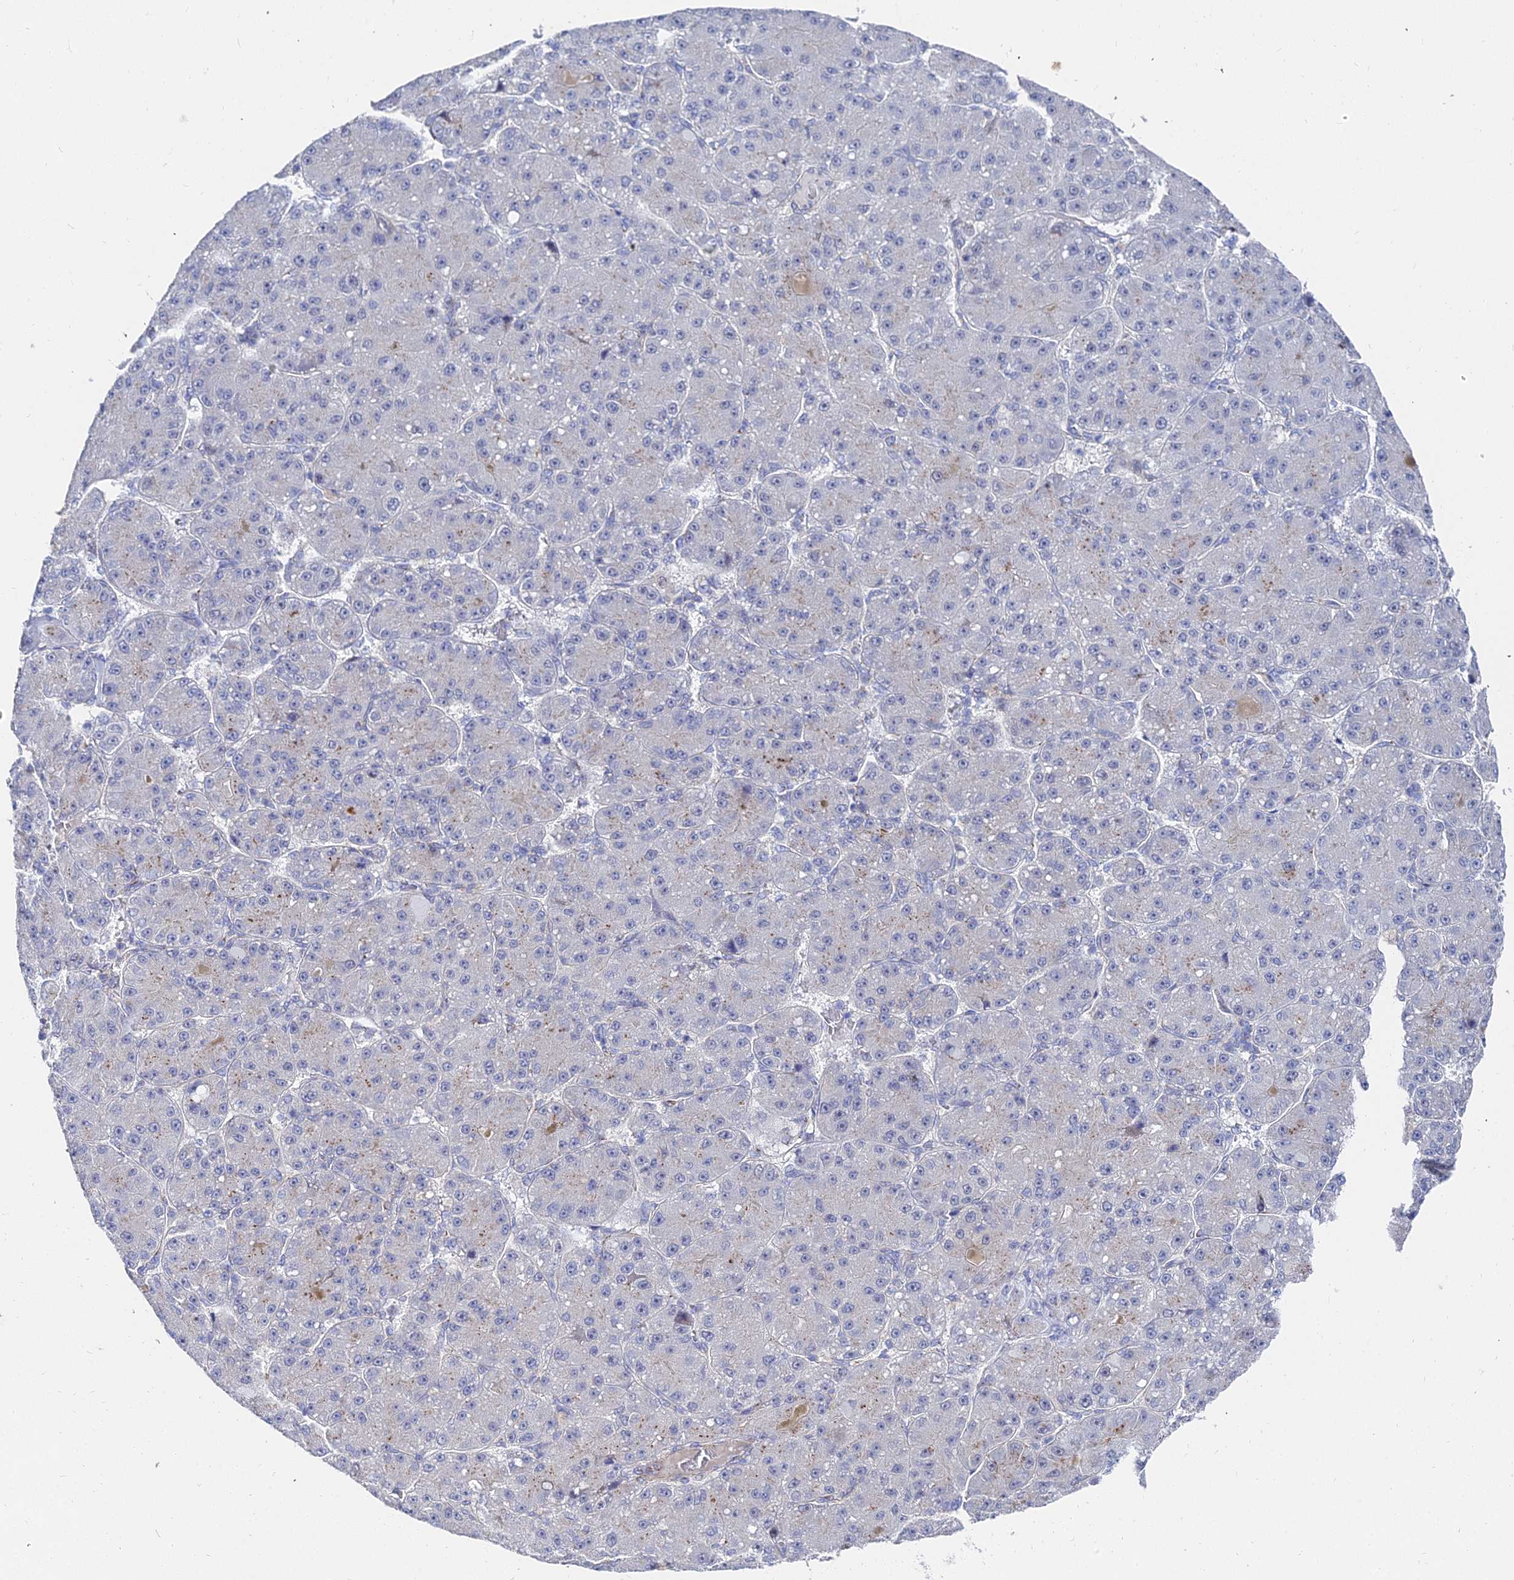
{"staining": {"intensity": "negative", "quantity": "none", "location": "none"}, "tissue": "liver cancer", "cell_type": "Tumor cells", "image_type": "cancer", "snomed": [{"axis": "morphology", "description": "Carcinoma, Hepatocellular, NOS"}, {"axis": "topography", "description": "Liver"}], "caption": "High power microscopy photomicrograph of an immunohistochemistry (IHC) image of liver cancer, revealing no significant positivity in tumor cells.", "gene": "BORCS8", "patient": {"sex": "male", "age": 67}}